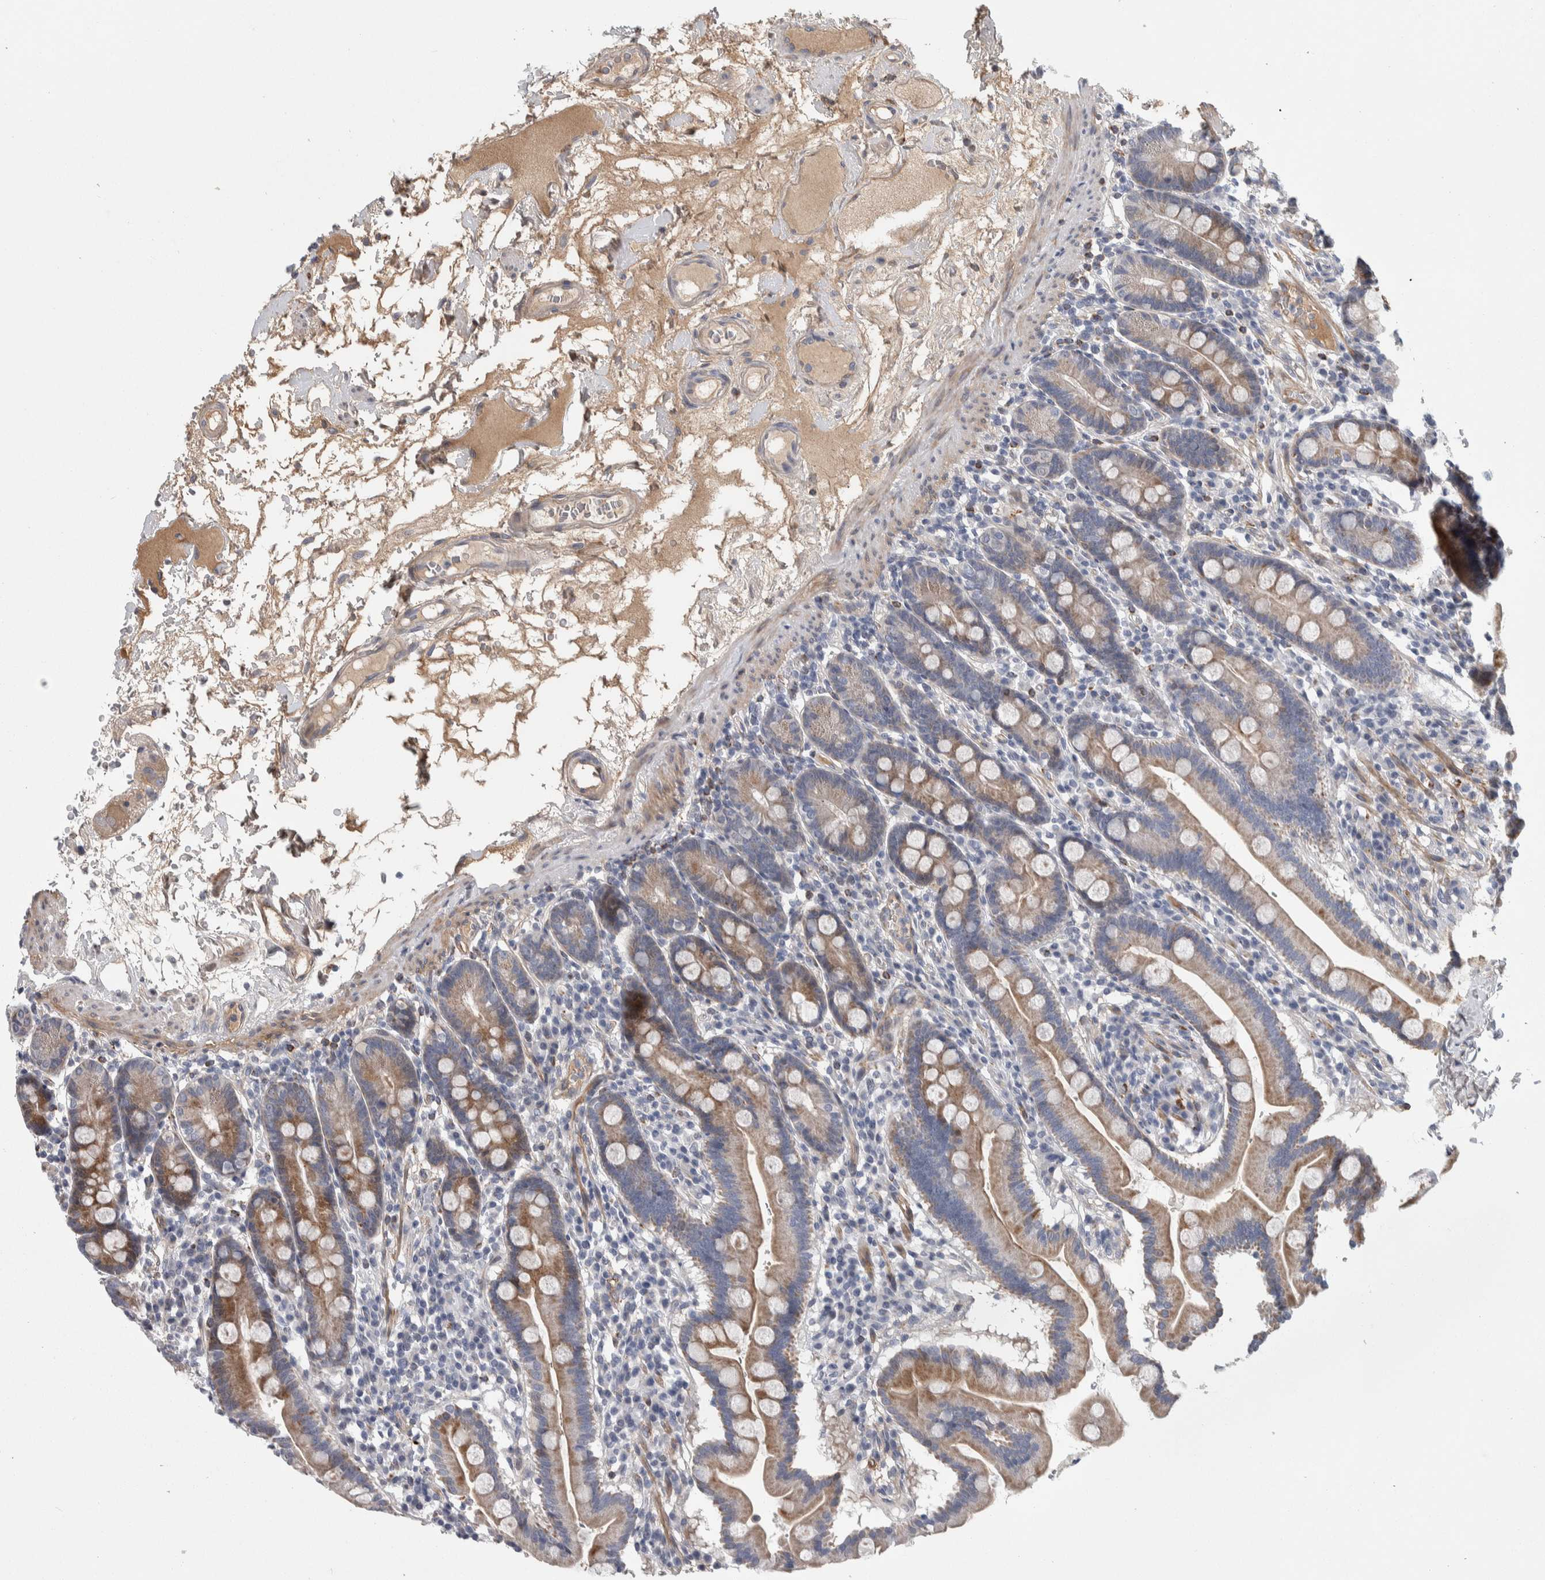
{"staining": {"intensity": "moderate", "quantity": ">75%", "location": "cytoplasmic/membranous"}, "tissue": "duodenum", "cell_type": "Glandular cells", "image_type": "normal", "snomed": [{"axis": "morphology", "description": "Normal tissue, NOS"}, {"axis": "topography", "description": "Duodenum"}], "caption": "Approximately >75% of glandular cells in normal duodenum demonstrate moderate cytoplasmic/membranous protein positivity as visualized by brown immunohistochemical staining.", "gene": "PSMG3", "patient": {"sex": "male", "age": 50}}